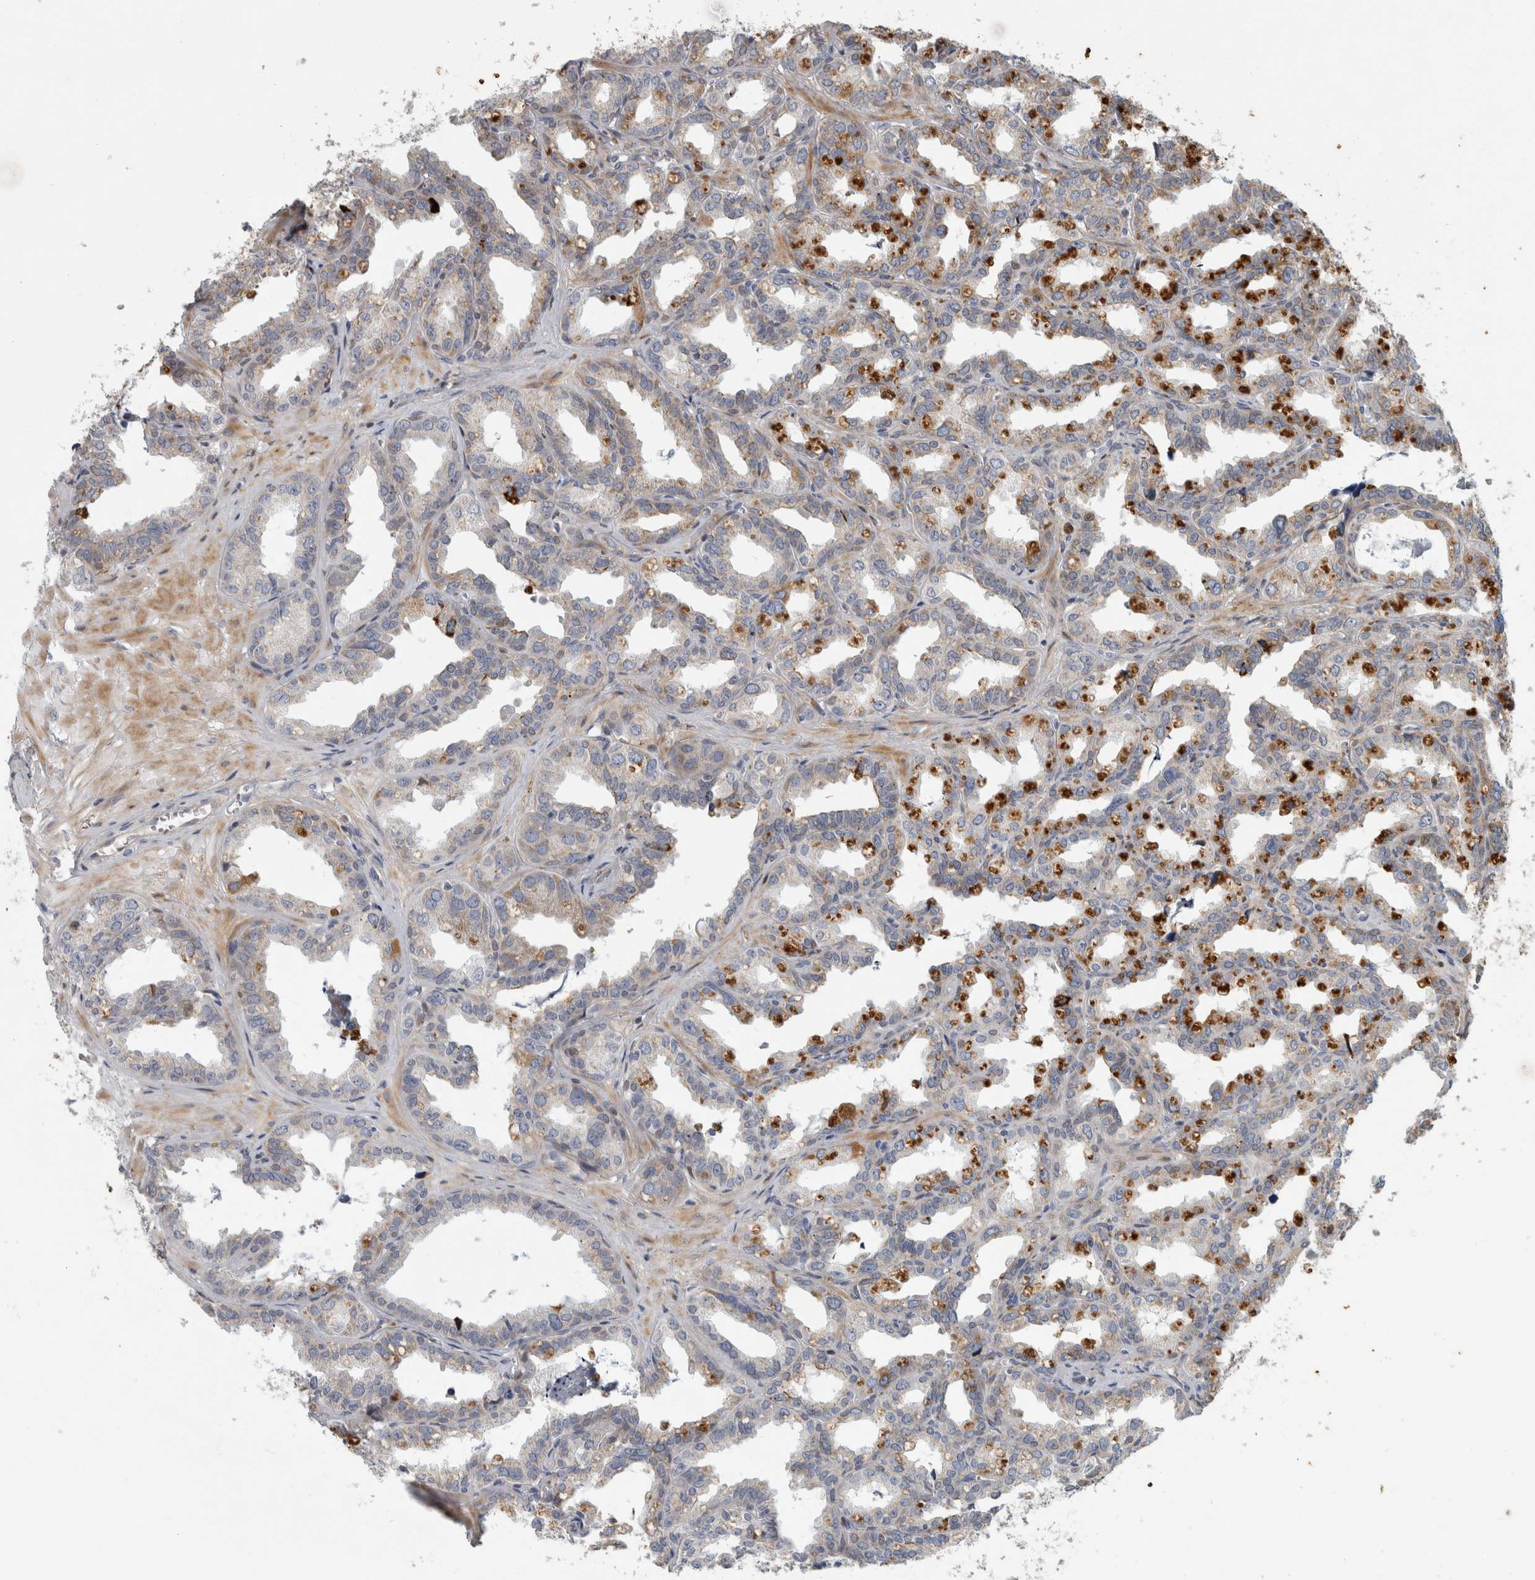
{"staining": {"intensity": "strong", "quantity": "<25%", "location": "cytoplasmic/membranous"}, "tissue": "seminal vesicle", "cell_type": "Glandular cells", "image_type": "normal", "snomed": [{"axis": "morphology", "description": "Normal tissue, NOS"}, {"axis": "topography", "description": "Prostate"}, {"axis": "topography", "description": "Seminal veicle"}], "caption": "About <25% of glandular cells in normal seminal vesicle demonstrate strong cytoplasmic/membranous protein staining as visualized by brown immunohistochemical staining.", "gene": "RBM48", "patient": {"sex": "male", "age": 51}}